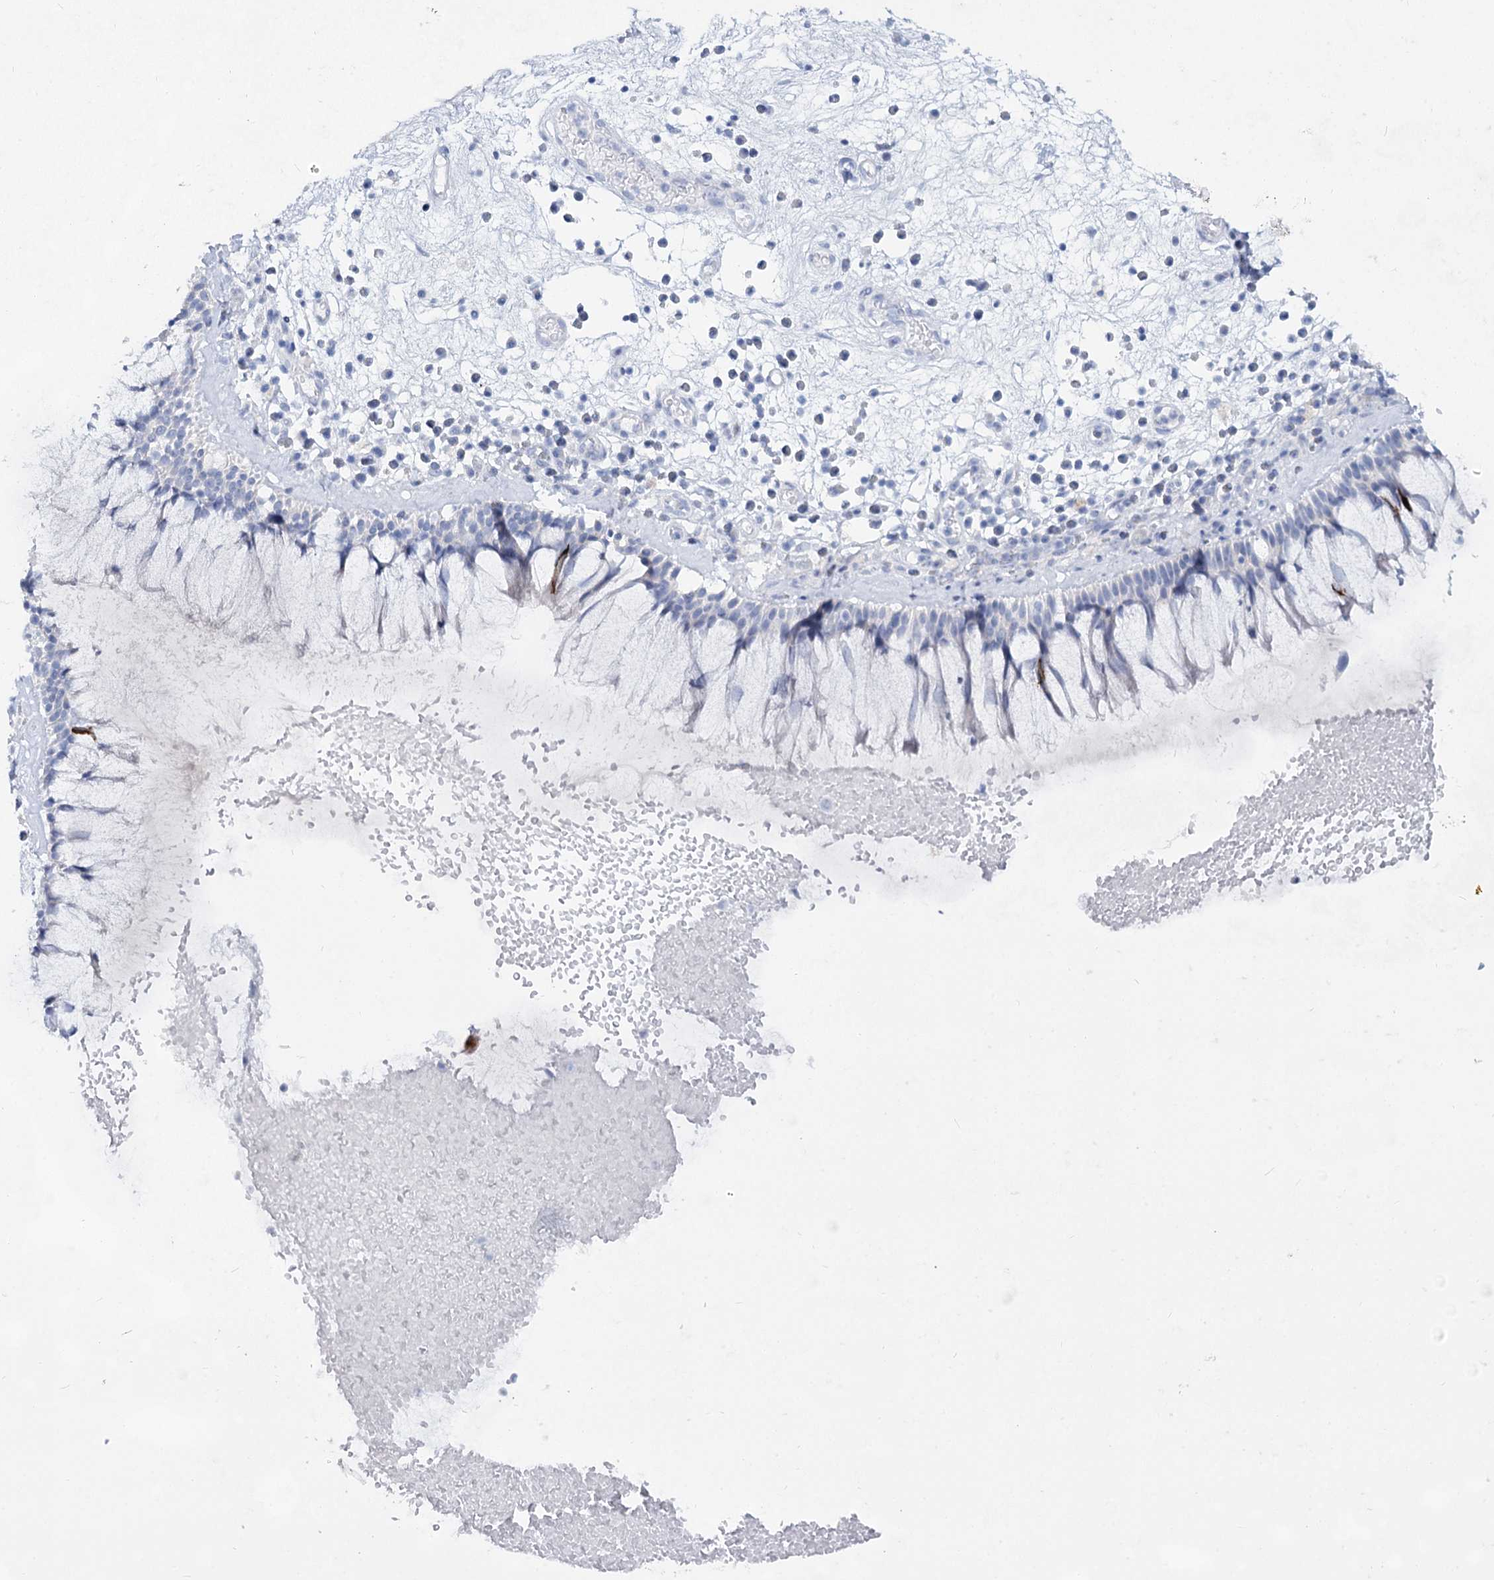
{"staining": {"intensity": "strong", "quantity": "<25%", "location": "cytoplasmic/membranous"}, "tissue": "nasopharynx", "cell_type": "Respiratory epithelial cells", "image_type": "normal", "snomed": [{"axis": "morphology", "description": "Normal tissue, NOS"}, {"axis": "morphology", "description": "Inflammation, NOS"}, {"axis": "topography", "description": "Nasopharynx"}], "caption": "Immunohistochemical staining of benign nasopharynx exhibits <25% levels of strong cytoplasmic/membranous protein staining in about <25% of respiratory epithelial cells. (brown staining indicates protein expression, while blue staining denotes nuclei).", "gene": "SLC17A2", "patient": {"sex": "male", "age": 70}}